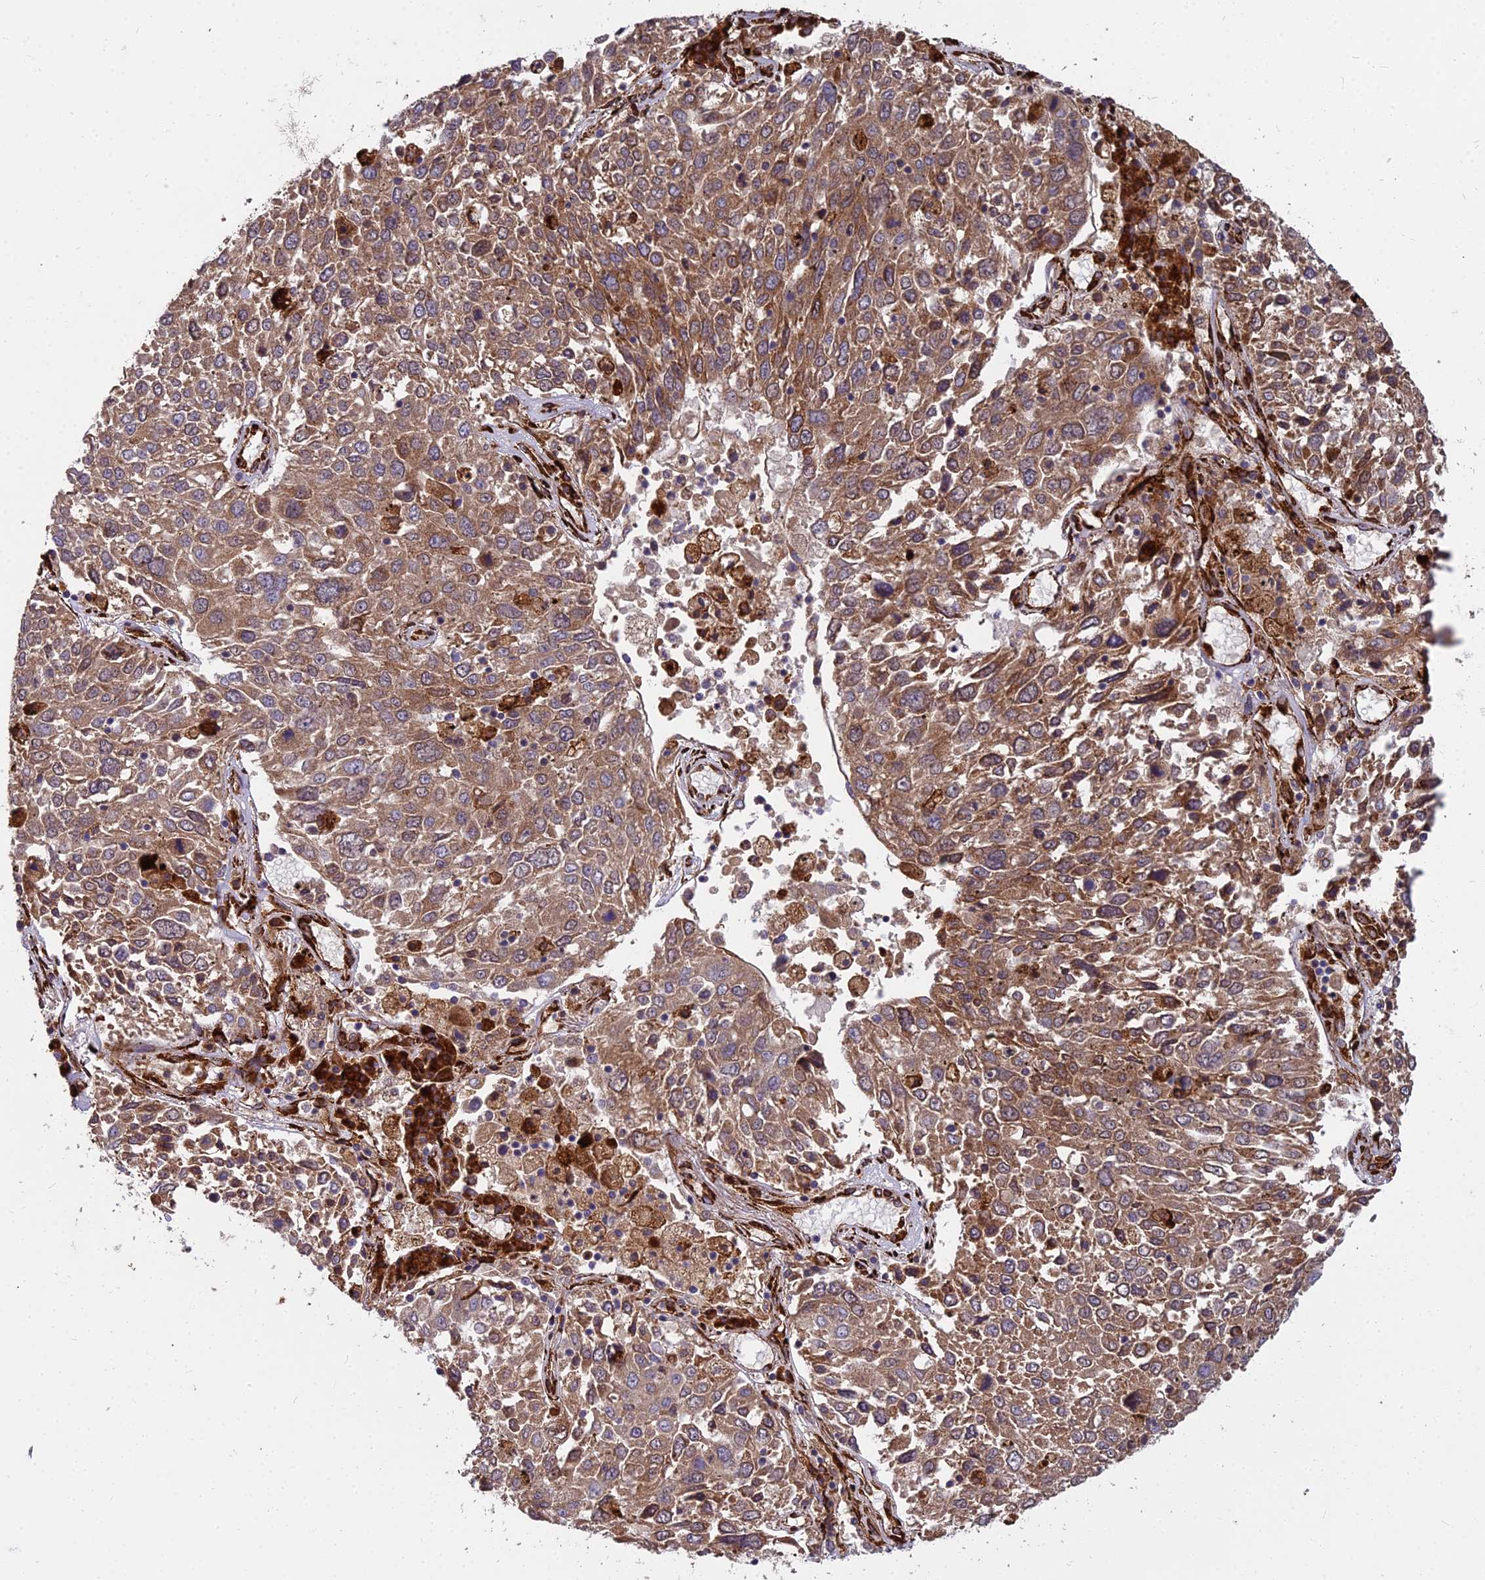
{"staining": {"intensity": "moderate", "quantity": ">75%", "location": "cytoplasmic/membranous"}, "tissue": "lung cancer", "cell_type": "Tumor cells", "image_type": "cancer", "snomed": [{"axis": "morphology", "description": "Squamous cell carcinoma, NOS"}, {"axis": "topography", "description": "Lung"}], "caption": "Immunohistochemistry of human lung squamous cell carcinoma exhibits medium levels of moderate cytoplasmic/membranous staining in about >75% of tumor cells.", "gene": "NDUFAF7", "patient": {"sex": "male", "age": 65}}